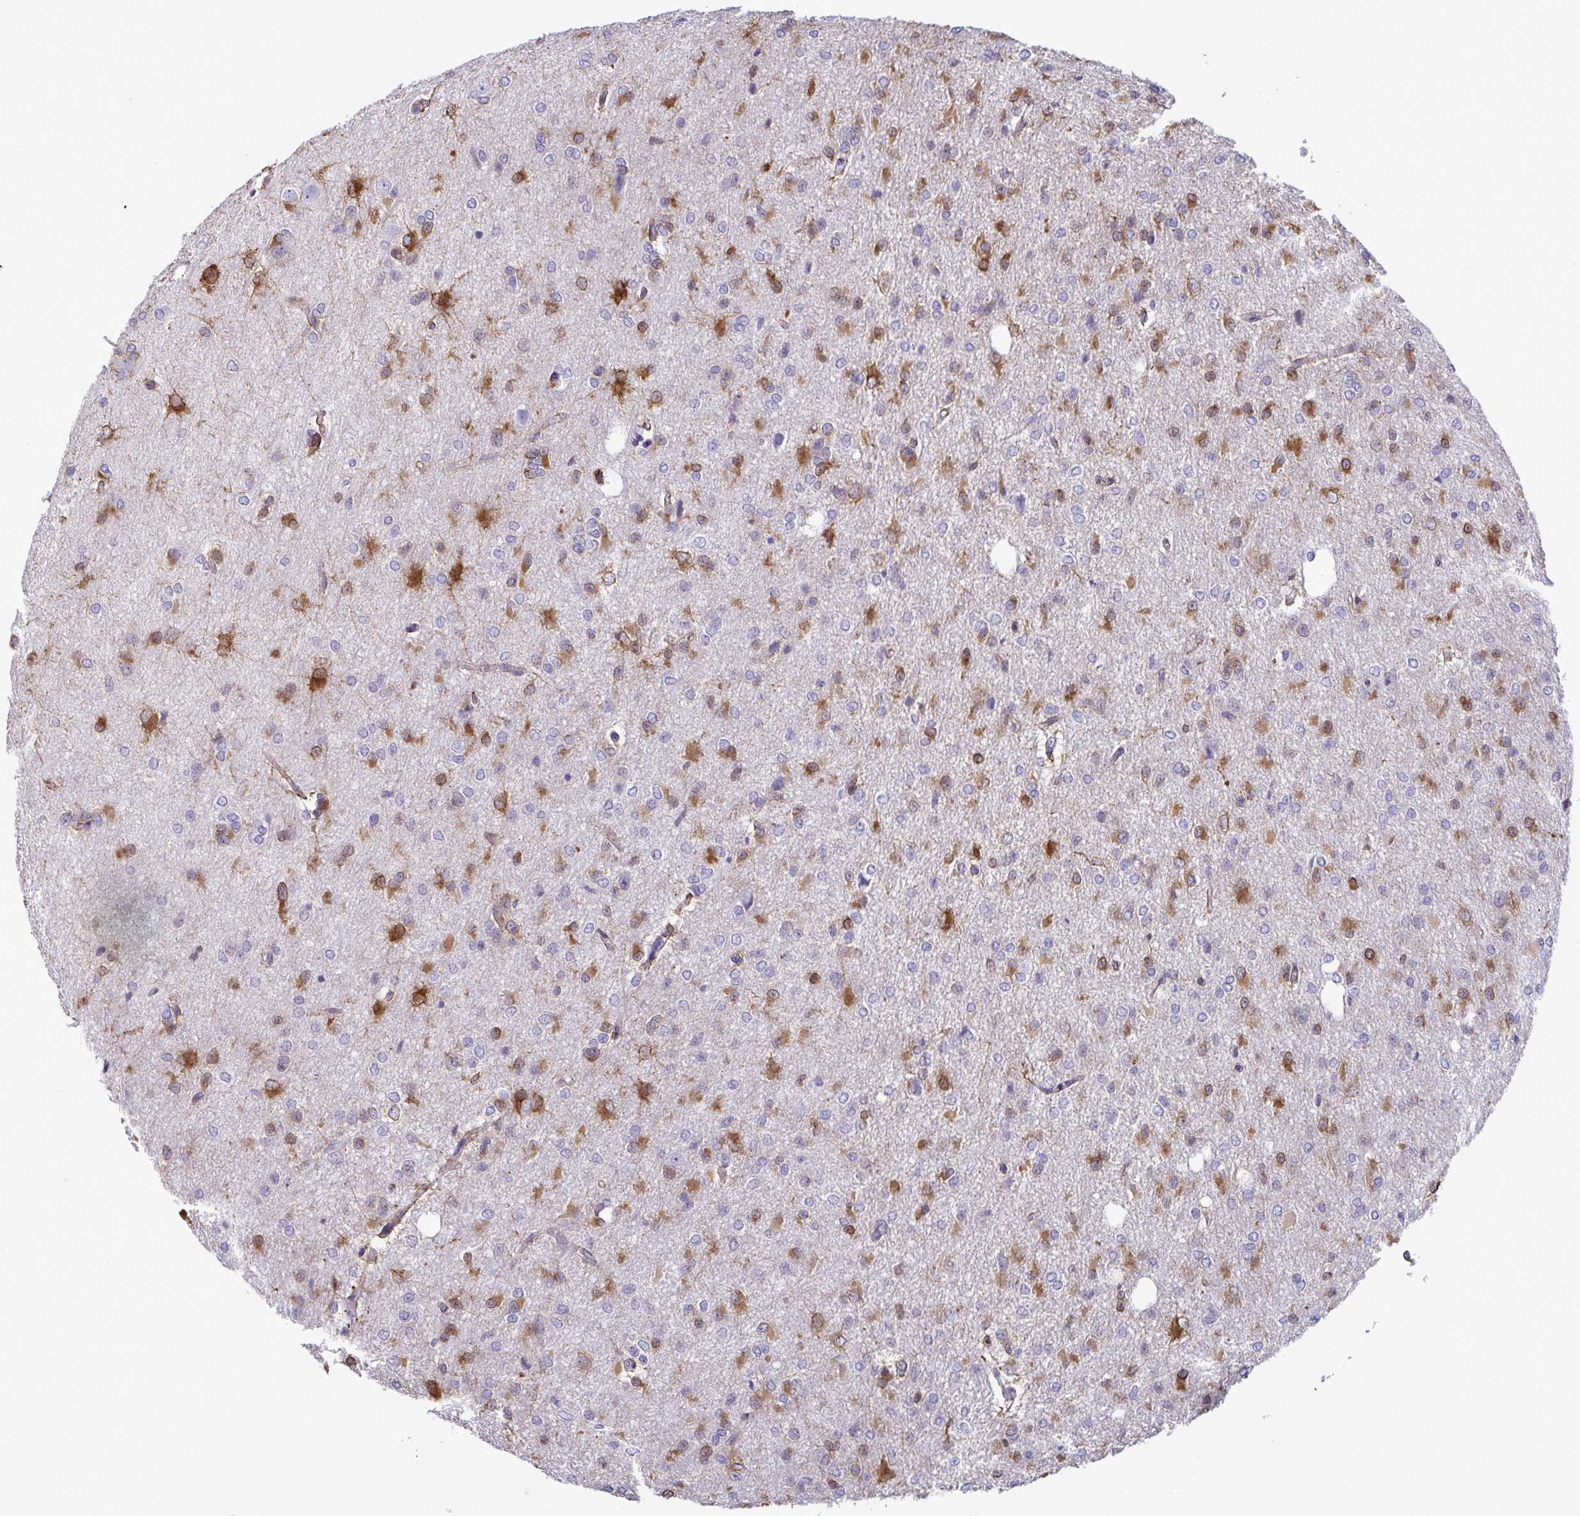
{"staining": {"intensity": "moderate", "quantity": "25%-75%", "location": "cytoplasmic/membranous"}, "tissue": "glioma", "cell_type": "Tumor cells", "image_type": "cancer", "snomed": [{"axis": "morphology", "description": "Glioma, malignant, Low grade"}, {"axis": "topography", "description": "Brain"}], "caption": "IHC (DAB (3,3'-diaminobenzidine)) staining of low-grade glioma (malignant) reveals moderate cytoplasmic/membranous protein positivity in about 25%-75% of tumor cells. (DAB (3,3'-diaminobenzidine) = brown stain, brightfield microscopy at high magnification).", "gene": "ASPH", "patient": {"sex": "male", "age": 26}}